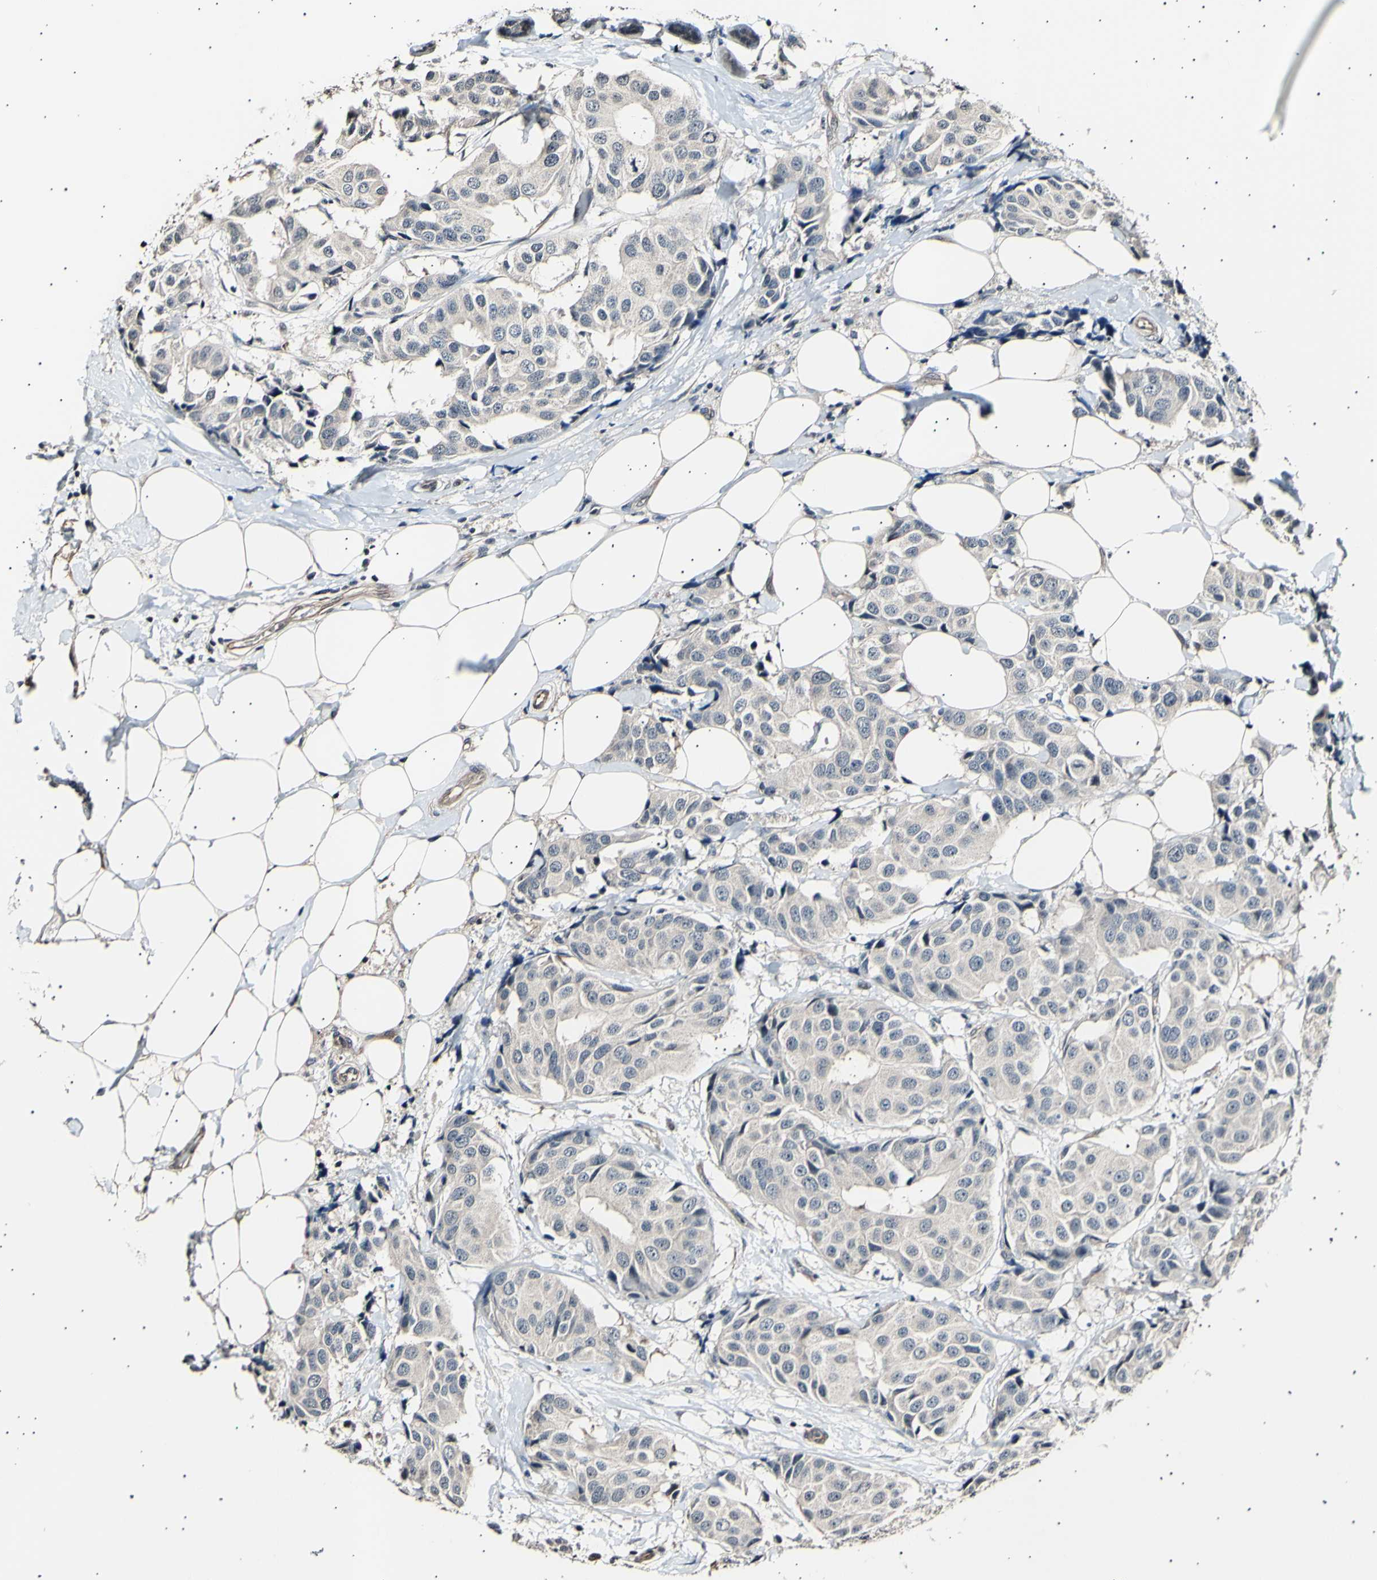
{"staining": {"intensity": "weak", "quantity": ">75%", "location": "cytoplasmic/membranous"}, "tissue": "breast cancer", "cell_type": "Tumor cells", "image_type": "cancer", "snomed": [{"axis": "morphology", "description": "Normal tissue, NOS"}, {"axis": "morphology", "description": "Duct carcinoma"}, {"axis": "topography", "description": "Breast"}], "caption": "IHC of human invasive ductal carcinoma (breast) reveals low levels of weak cytoplasmic/membranous positivity in about >75% of tumor cells. (DAB (3,3'-diaminobenzidine) = brown stain, brightfield microscopy at high magnification).", "gene": "AK1", "patient": {"sex": "female", "age": 39}}